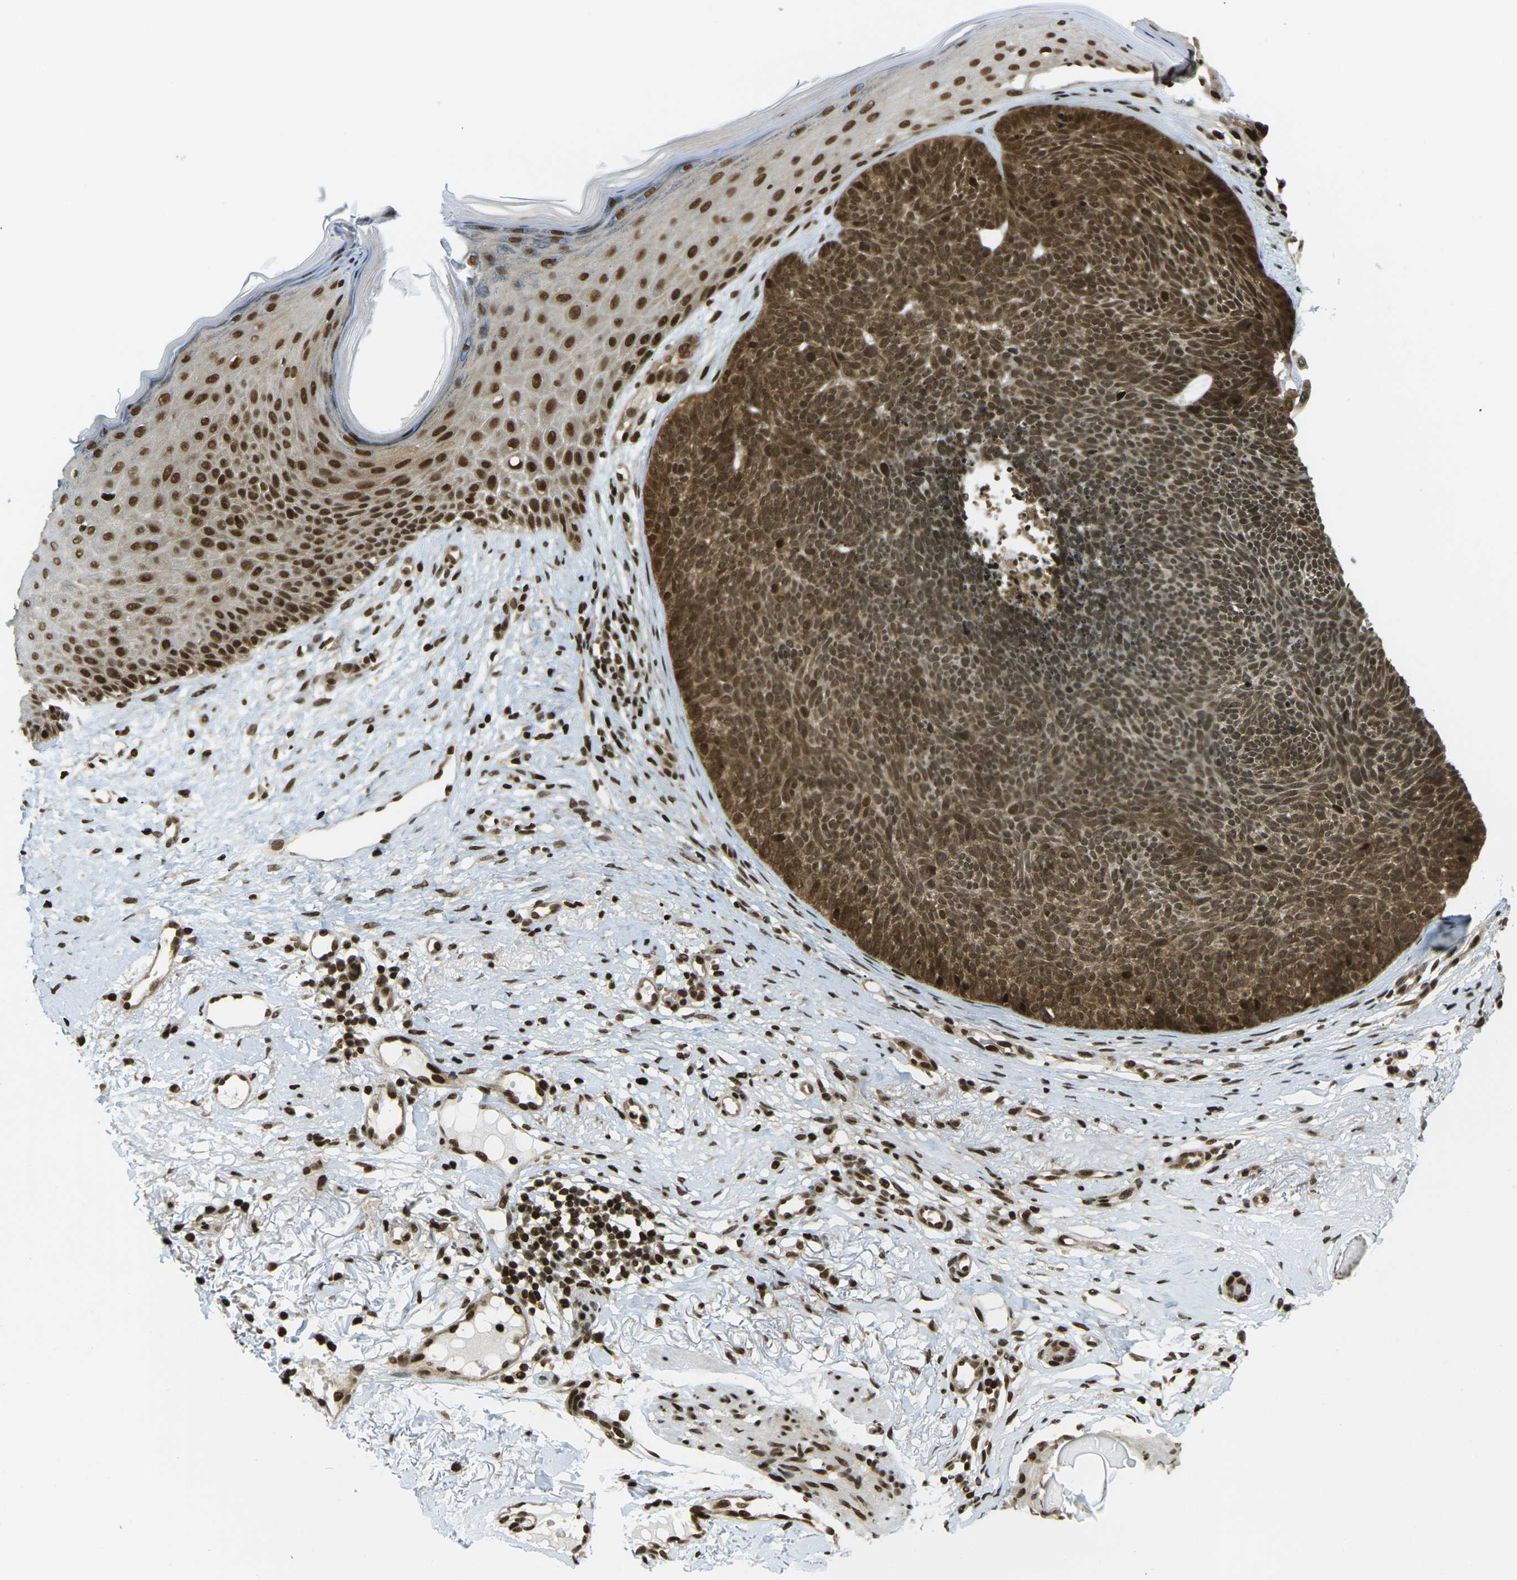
{"staining": {"intensity": "moderate", "quantity": ">75%", "location": "cytoplasmic/membranous,nuclear"}, "tissue": "skin cancer", "cell_type": "Tumor cells", "image_type": "cancer", "snomed": [{"axis": "morphology", "description": "Basal cell carcinoma"}, {"axis": "topography", "description": "Skin"}], "caption": "Human skin cancer stained with a brown dye reveals moderate cytoplasmic/membranous and nuclear positive staining in approximately >75% of tumor cells.", "gene": "RUVBL2", "patient": {"sex": "female", "age": 70}}